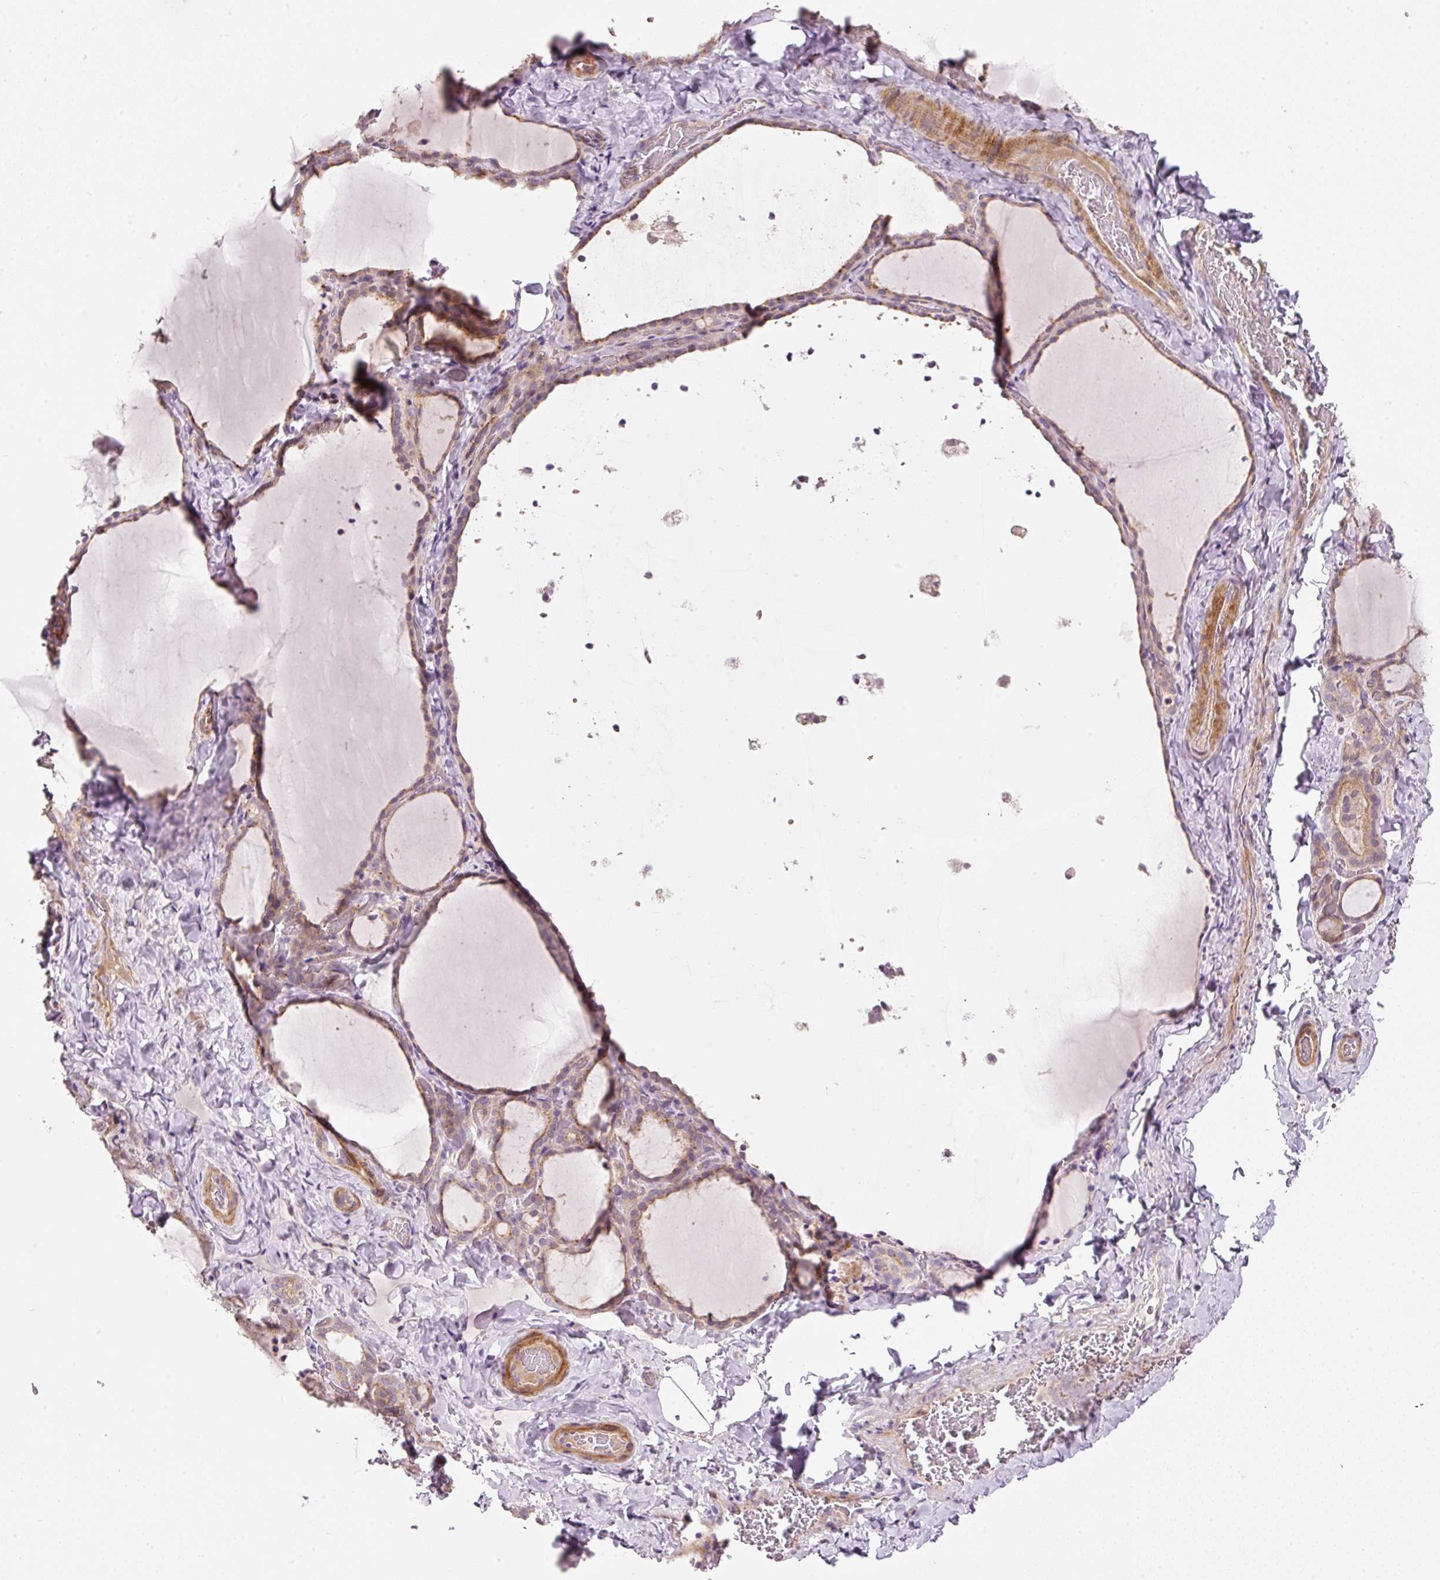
{"staining": {"intensity": "moderate", "quantity": "25%-75%", "location": "cytoplasmic/membranous"}, "tissue": "thyroid gland", "cell_type": "Glandular cells", "image_type": "normal", "snomed": [{"axis": "morphology", "description": "Normal tissue, NOS"}, {"axis": "topography", "description": "Thyroid gland"}], "caption": "IHC (DAB (3,3'-diaminobenzidine)) staining of normal human thyroid gland demonstrates moderate cytoplasmic/membranous protein staining in about 25%-75% of glandular cells.", "gene": "TIRAP", "patient": {"sex": "female", "age": 22}}